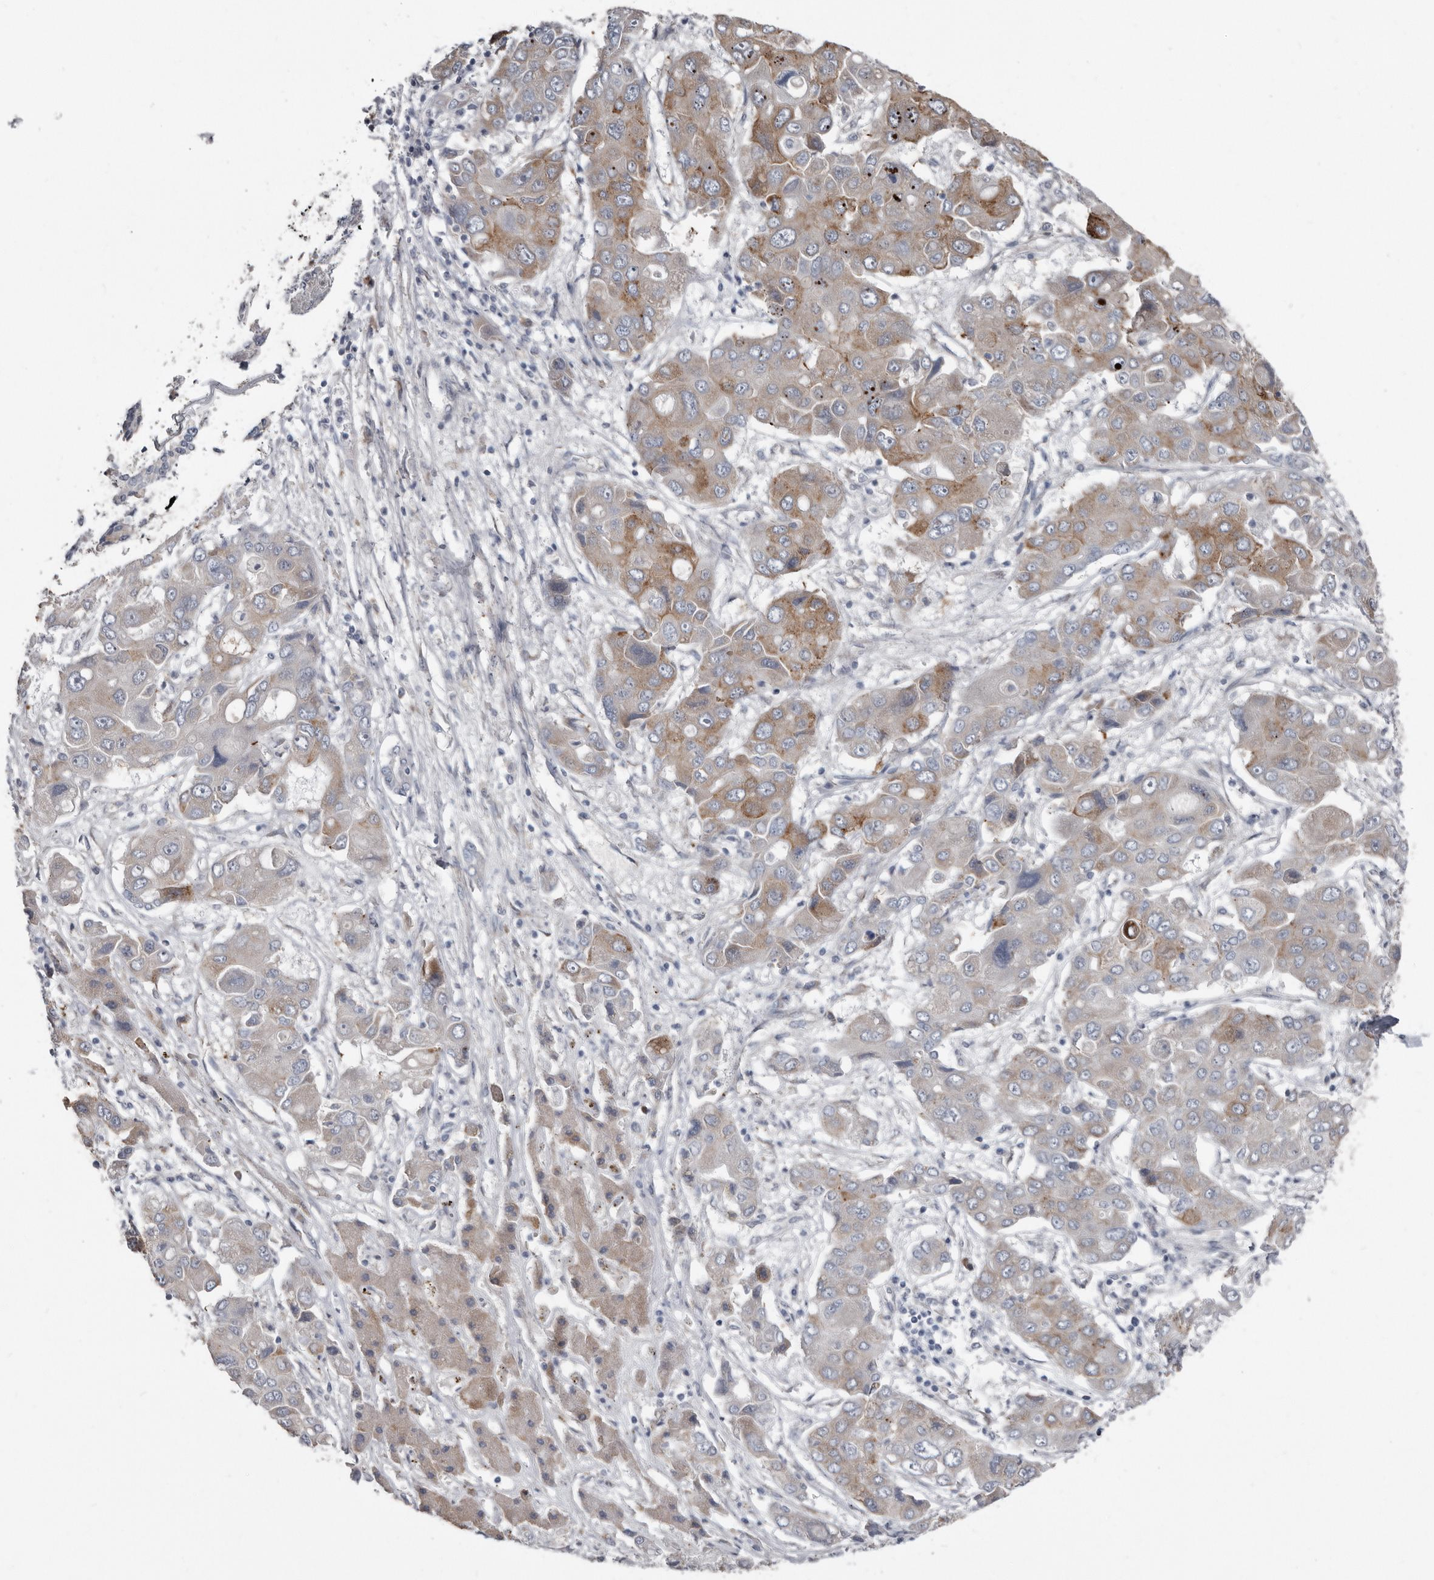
{"staining": {"intensity": "moderate", "quantity": "<25%", "location": "cytoplasmic/membranous"}, "tissue": "liver cancer", "cell_type": "Tumor cells", "image_type": "cancer", "snomed": [{"axis": "morphology", "description": "Cholangiocarcinoma"}, {"axis": "topography", "description": "Liver"}], "caption": "Immunohistochemical staining of human liver cancer (cholangiocarcinoma) exhibits low levels of moderate cytoplasmic/membranous expression in approximately <25% of tumor cells. (DAB (3,3'-diaminobenzidine) = brown stain, brightfield microscopy at high magnification).", "gene": "ZNF114", "patient": {"sex": "male", "age": 67}}